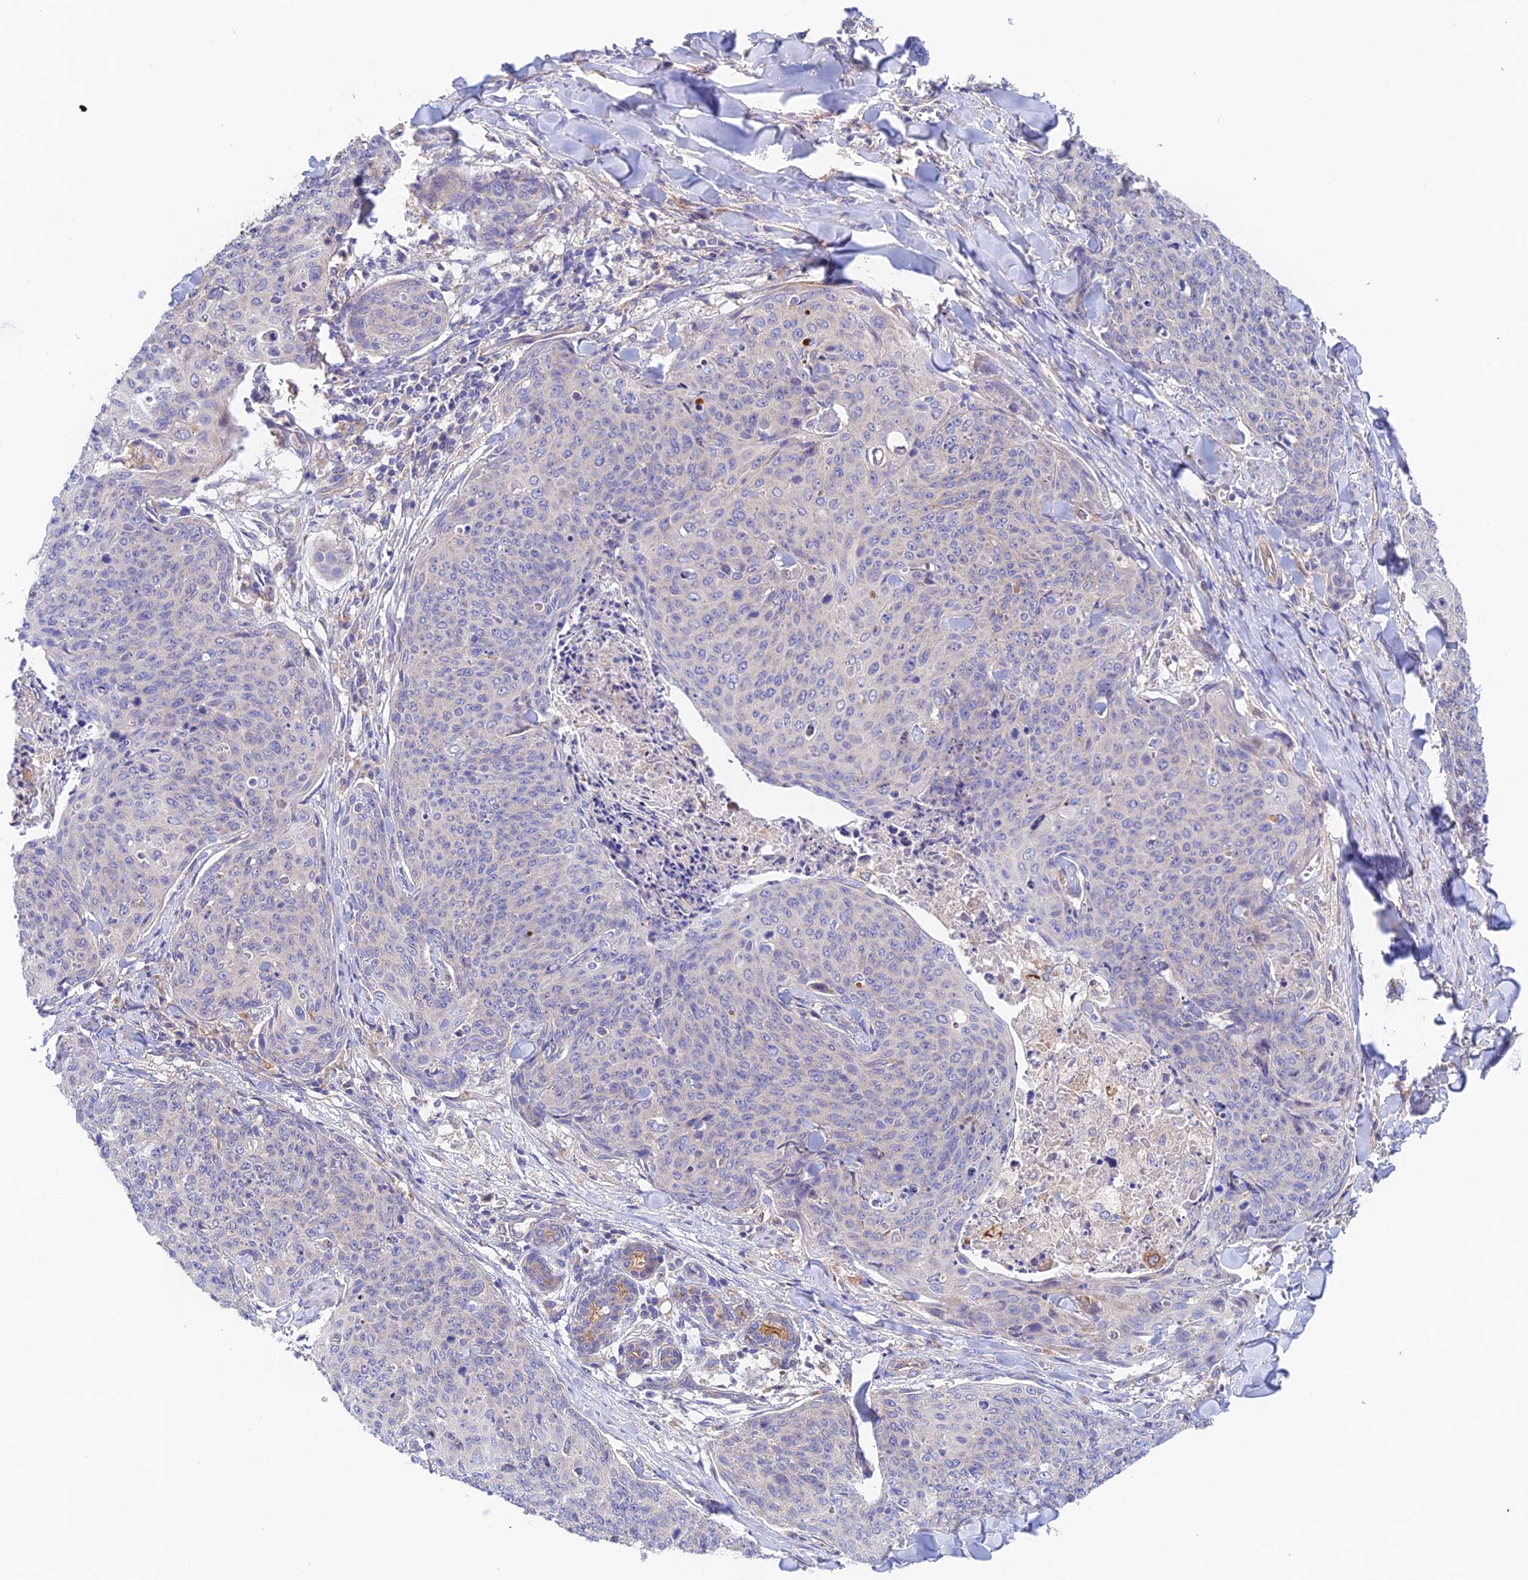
{"staining": {"intensity": "negative", "quantity": "none", "location": "none"}, "tissue": "skin cancer", "cell_type": "Tumor cells", "image_type": "cancer", "snomed": [{"axis": "morphology", "description": "Squamous cell carcinoma, NOS"}, {"axis": "topography", "description": "Skin"}, {"axis": "topography", "description": "Vulva"}], "caption": "High power microscopy histopathology image of an IHC micrograph of skin cancer, revealing no significant positivity in tumor cells.", "gene": "RANBP6", "patient": {"sex": "female", "age": 85}}